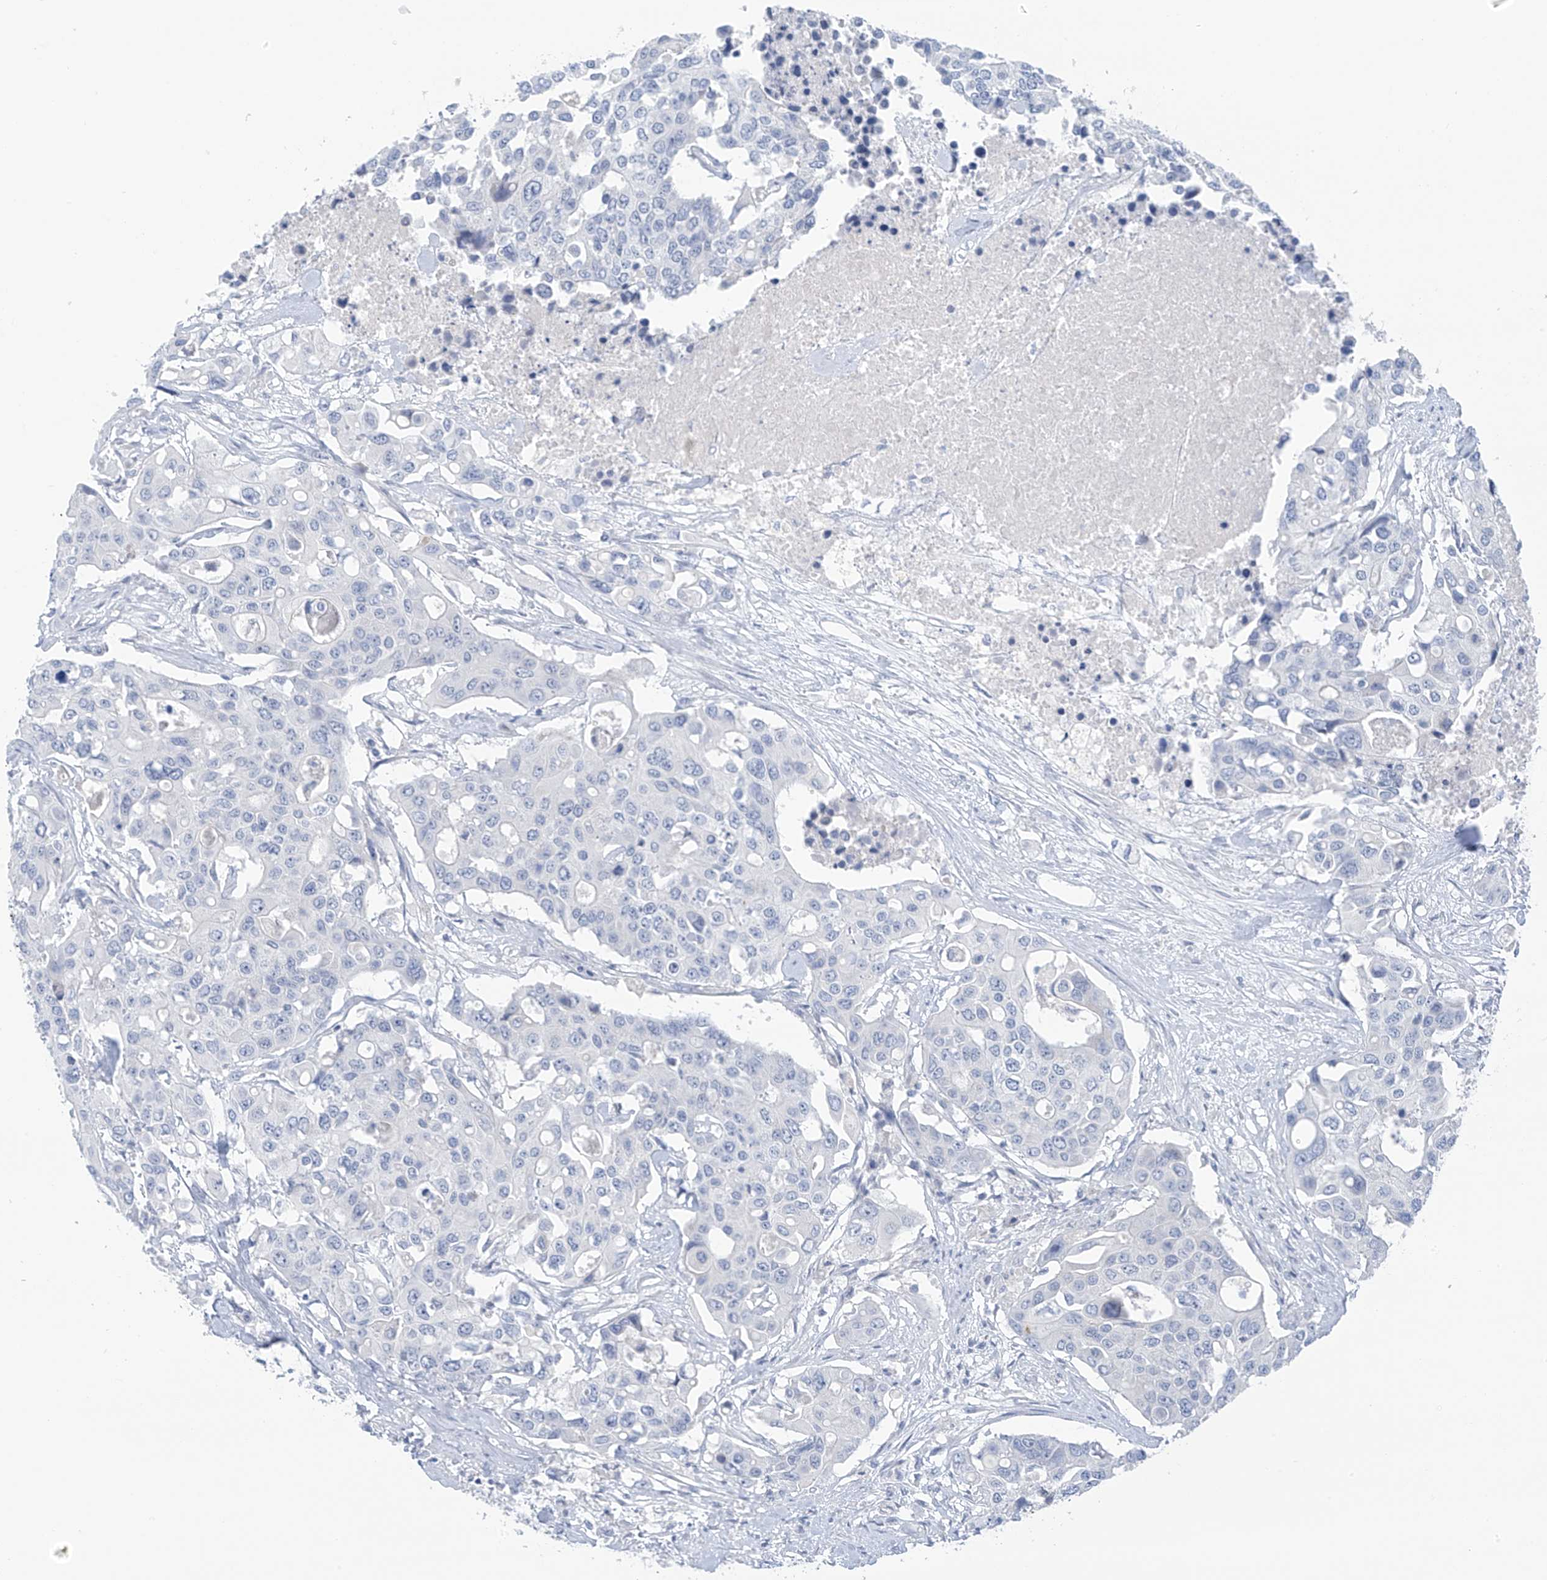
{"staining": {"intensity": "negative", "quantity": "none", "location": "none"}, "tissue": "colorectal cancer", "cell_type": "Tumor cells", "image_type": "cancer", "snomed": [{"axis": "morphology", "description": "Adenocarcinoma, NOS"}, {"axis": "topography", "description": "Colon"}], "caption": "An image of human adenocarcinoma (colorectal) is negative for staining in tumor cells.", "gene": "SLC6A12", "patient": {"sex": "male", "age": 77}}